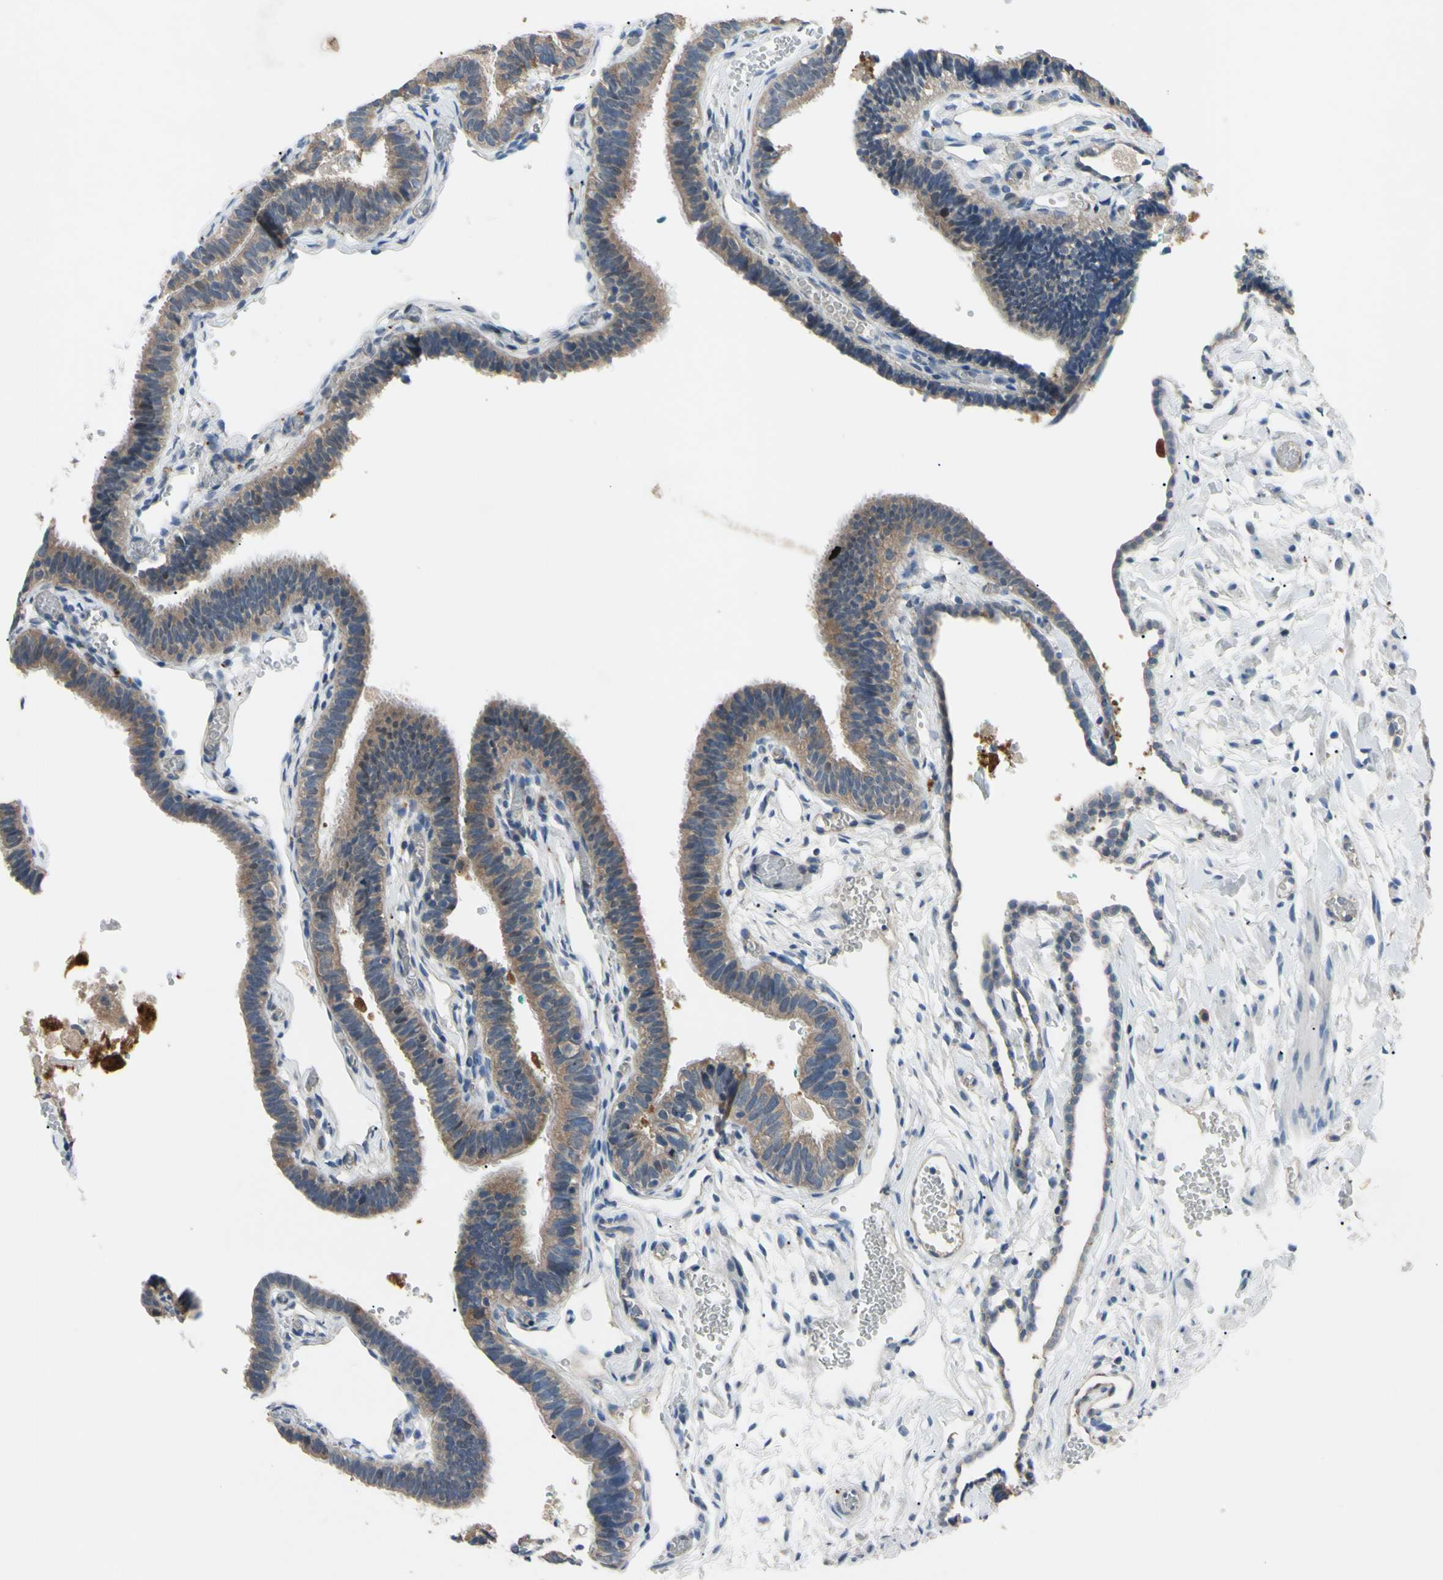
{"staining": {"intensity": "moderate", "quantity": ">75%", "location": "cytoplasmic/membranous"}, "tissue": "fallopian tube", "cell_type": "Glandular cells", "image_type": "normal", "snomed": [{"axis": "morphology", "description": "Normal tissue, NOS"}, {"axis": "topography", "description": "Fallopian tube"}], "caption": "IHC of normal fallopian tube reveals medium levels of moderate cytoplasmic/membranous staining in about >75% of glandular cells.", "gene": "HILPDA", "patient": {"sex": "female", "age": 46}}